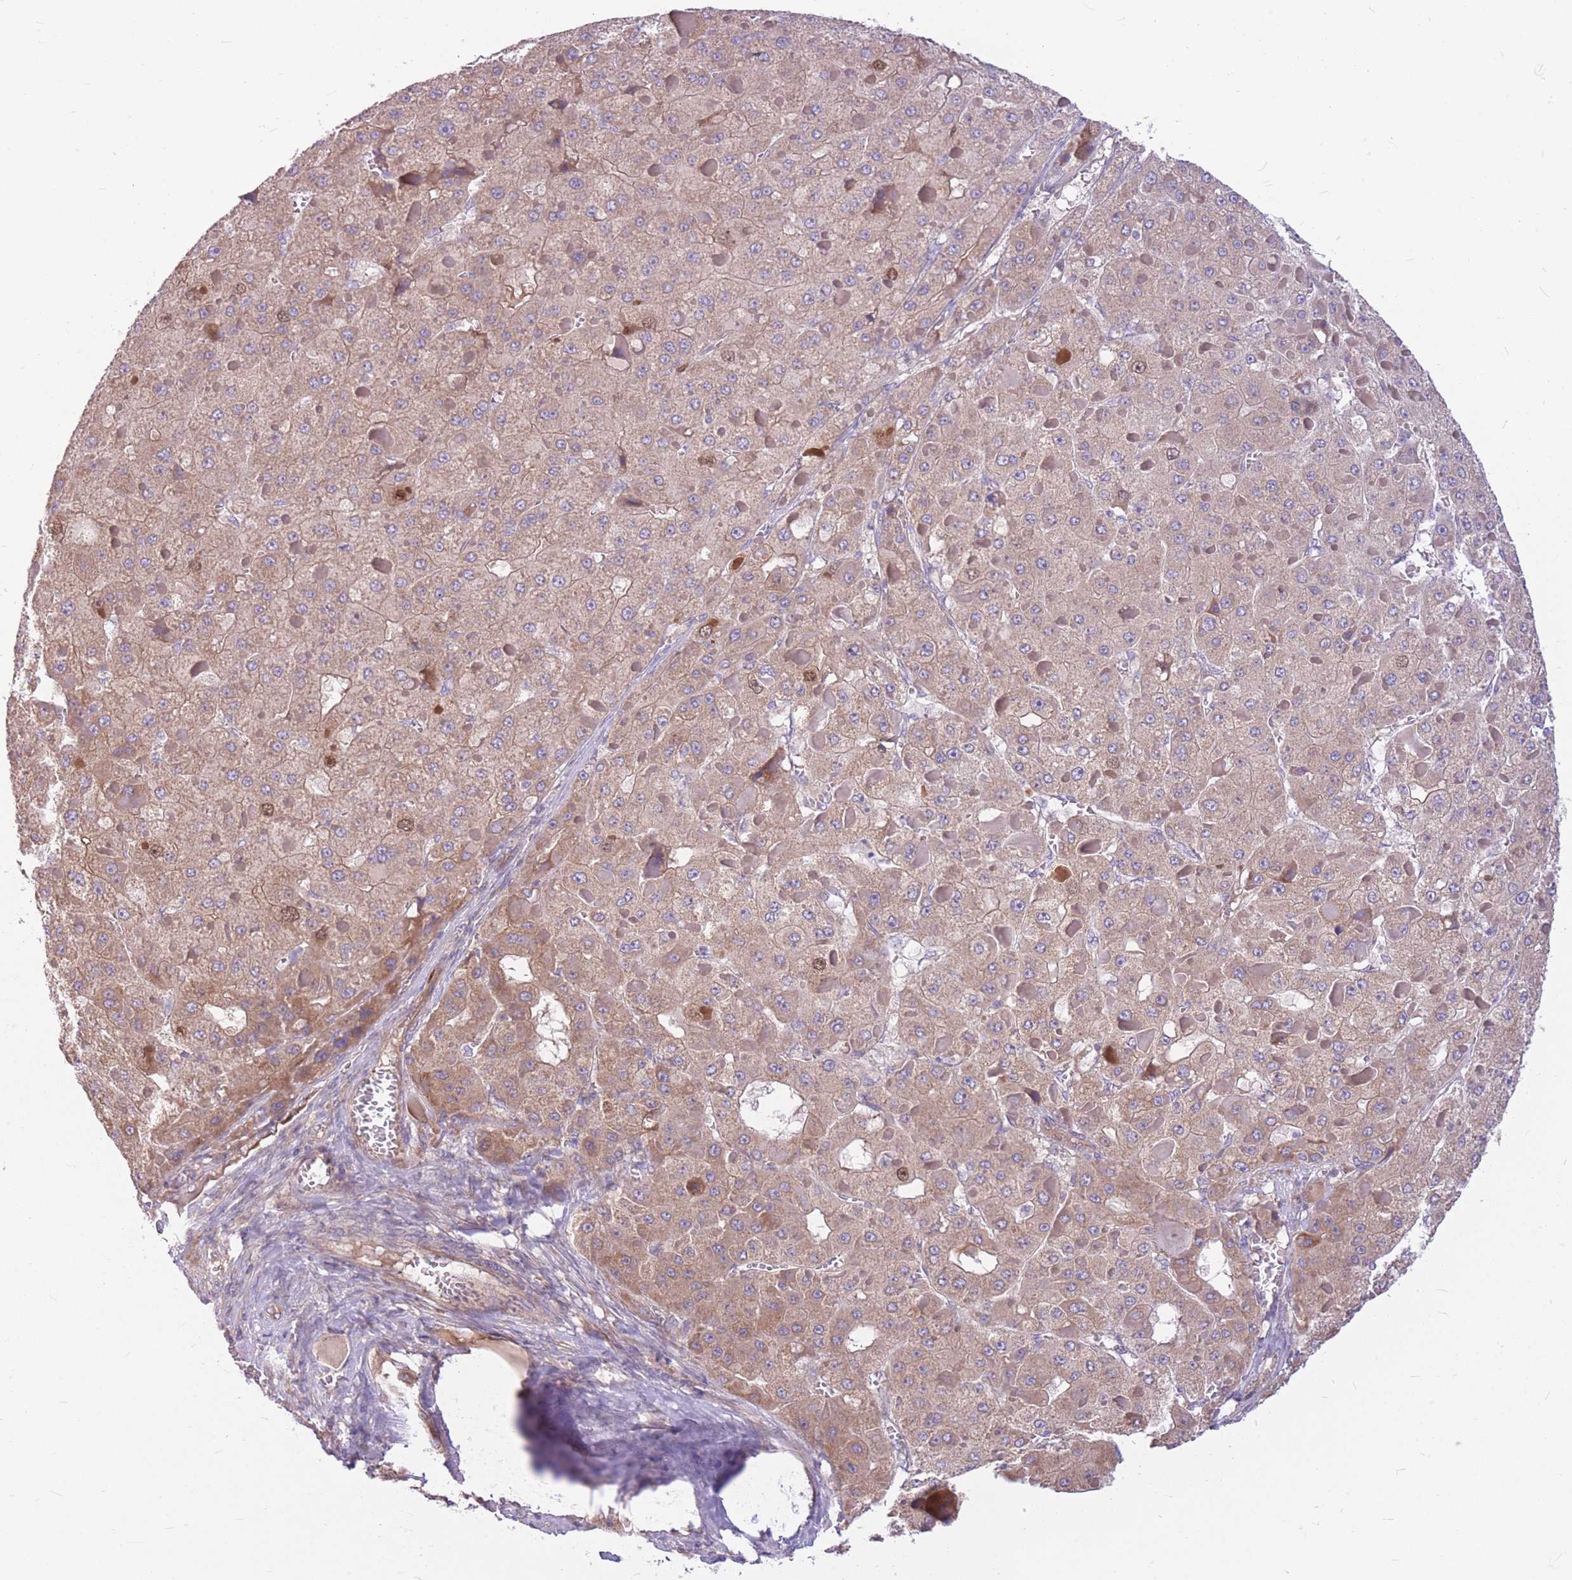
{"staining": {"intensity": "moderate", "quantity": ">75%", "location": "cytoplasmic/membranous,nuclear"}, "tissue": "liver cancer", "cell_type": "Tumor cells", "image_type": "cancer", "snomed": [{"axis": "morphology", "description": "Carcinoma, Hepatocellular, NOS"}, {"axis": "topography", "description": "Liver"}], "caption": "Immunohistochemical staining of human liver hepatocellular carcinoma shows medium levels of moderate cytoplasmic/membranous and nuclear positivity in about >75% of tumor cells.", "gene": "GMNN", "patient": {"sex": "female", "age": 73}}